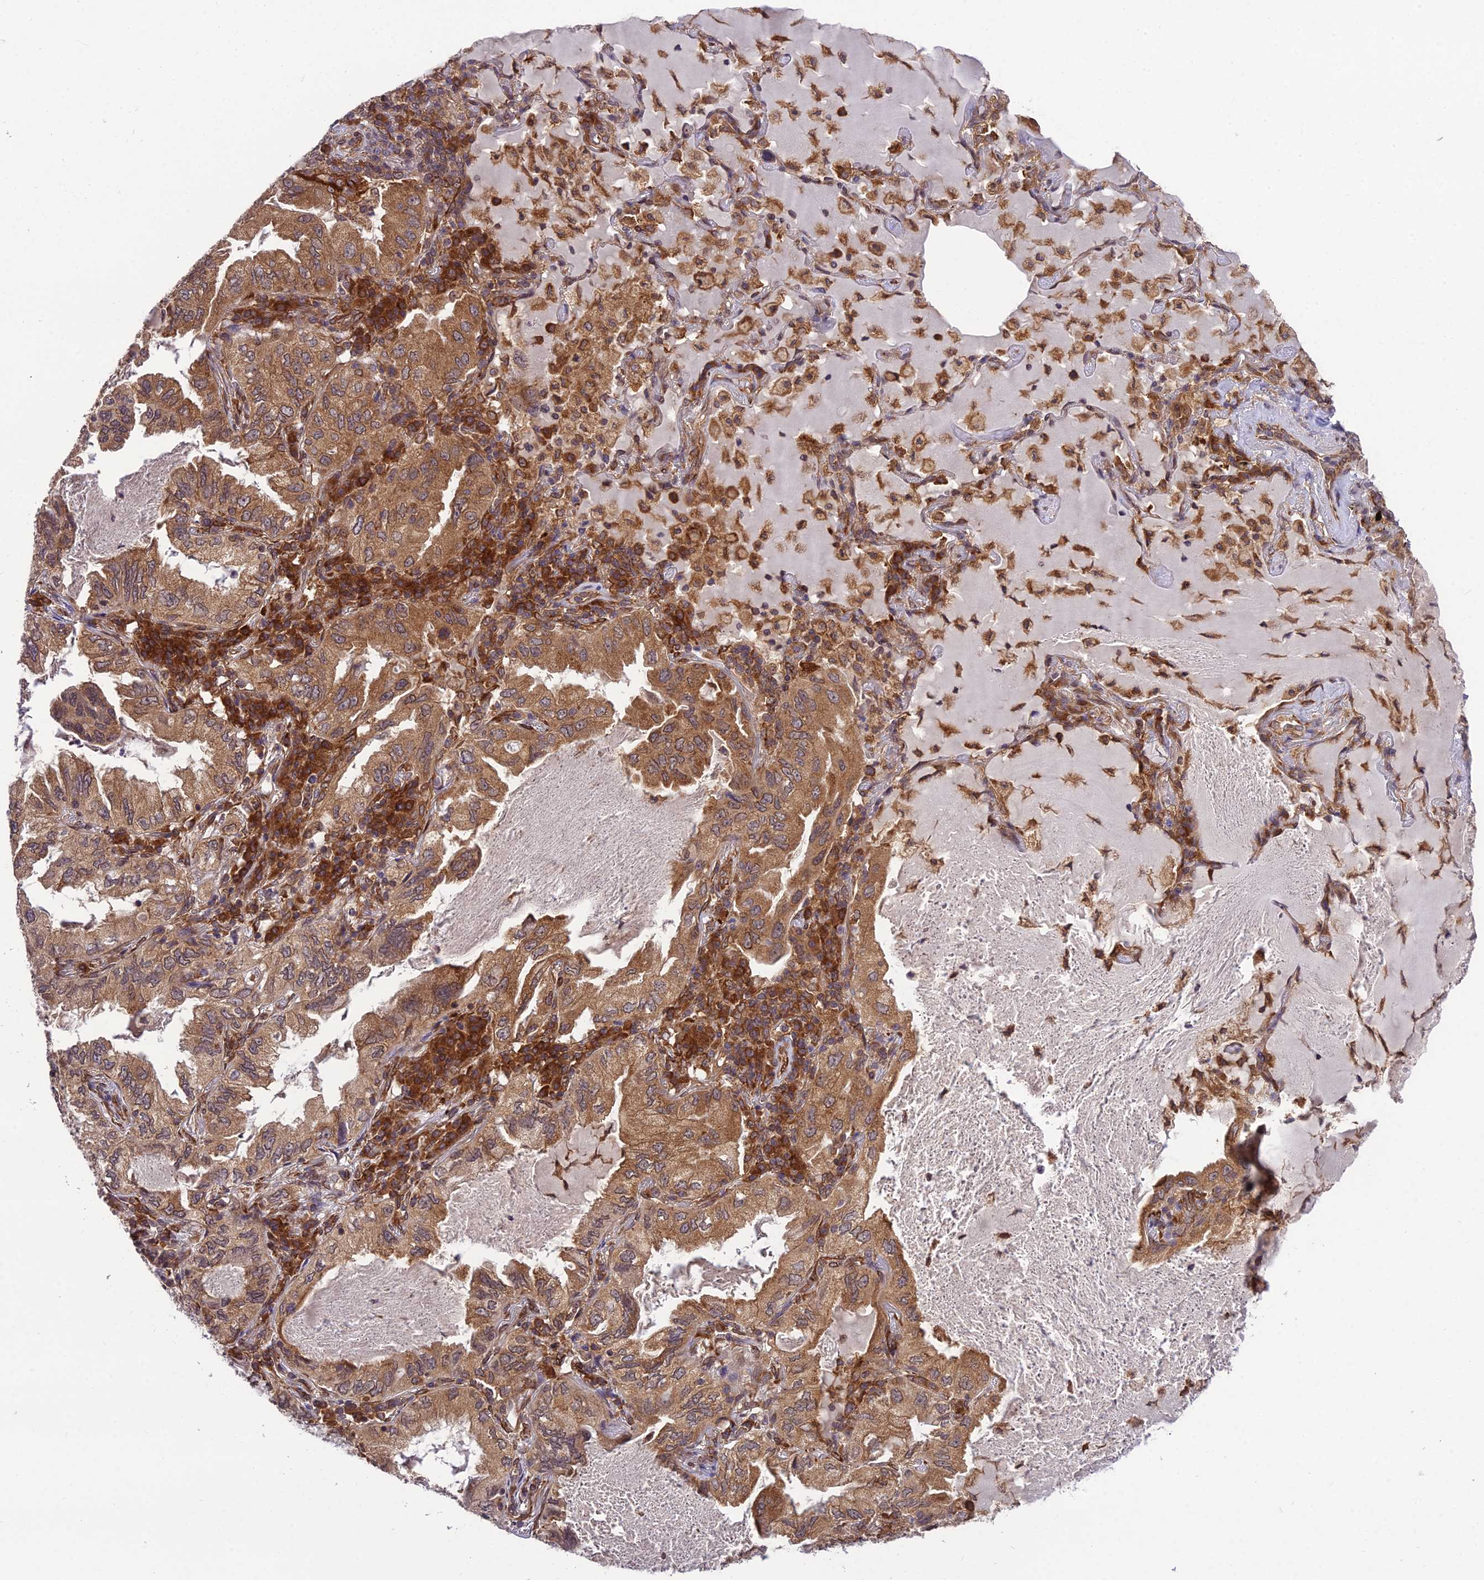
{"staining": {"intensity": "strong", "quantity": ">75%", "location": "cytoplasmic/membranous"}, "tissue": "lung cancer", "cell_type": "Tumor cells", "image_type": "cancer", "snomed": [{"axis": "morphology", "description": "Adenocarcinoma, NOS"}, {"axis": "topography", "description": "Lung"}], "caption": "Lung cancer was stained to show a protein in brown. There is high levels of strong cytoplasmic/membranous expression in about >75% of tumor cells.", "gene": "DHCR7", "patient": {"sex": "female", "age": 69}}